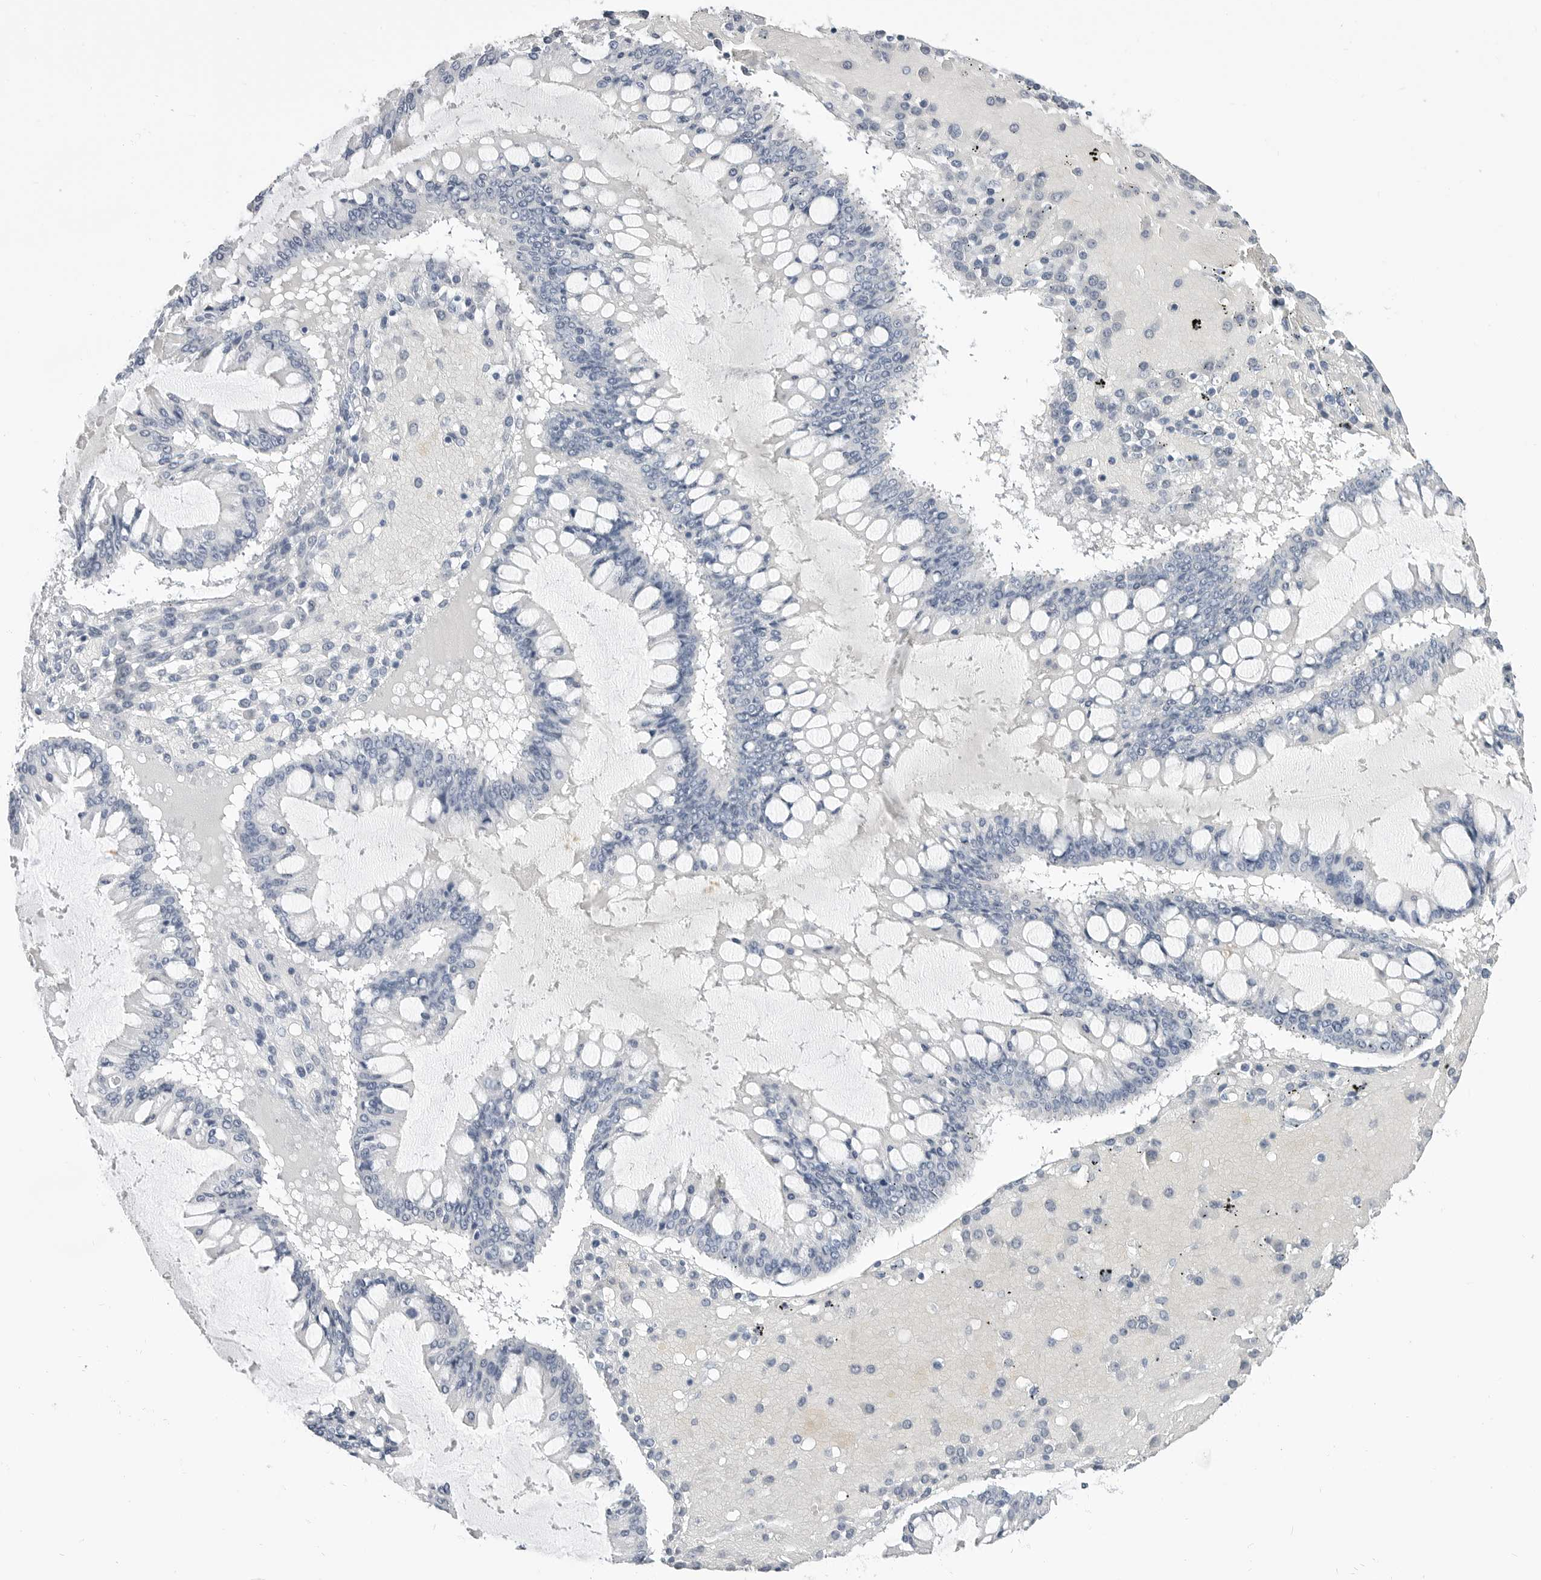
{"staining": {"intensity": "negative", "quantity": "none", "location": "none"}, "tissue": "ovarian cancer", "cell_type": "Tumor cells", "image_type": "cancer", "snomed": [{"axis": "morphology", "description": "Cystadenocarcinoma, mucinous, NOS"}, {"axis": "topography", "description": "Ovary"}], "caption": "A high-resolution histopathology image shows immunohistochemistry (IHC) staining of ovarian cancer, which demonstrates no significant staining in tumor cells. (Brightfield microscopy of DAB immunohistochemistry at high magnification).", "gene": "PLN", "patient": {"sex": "female", "age": 73}}